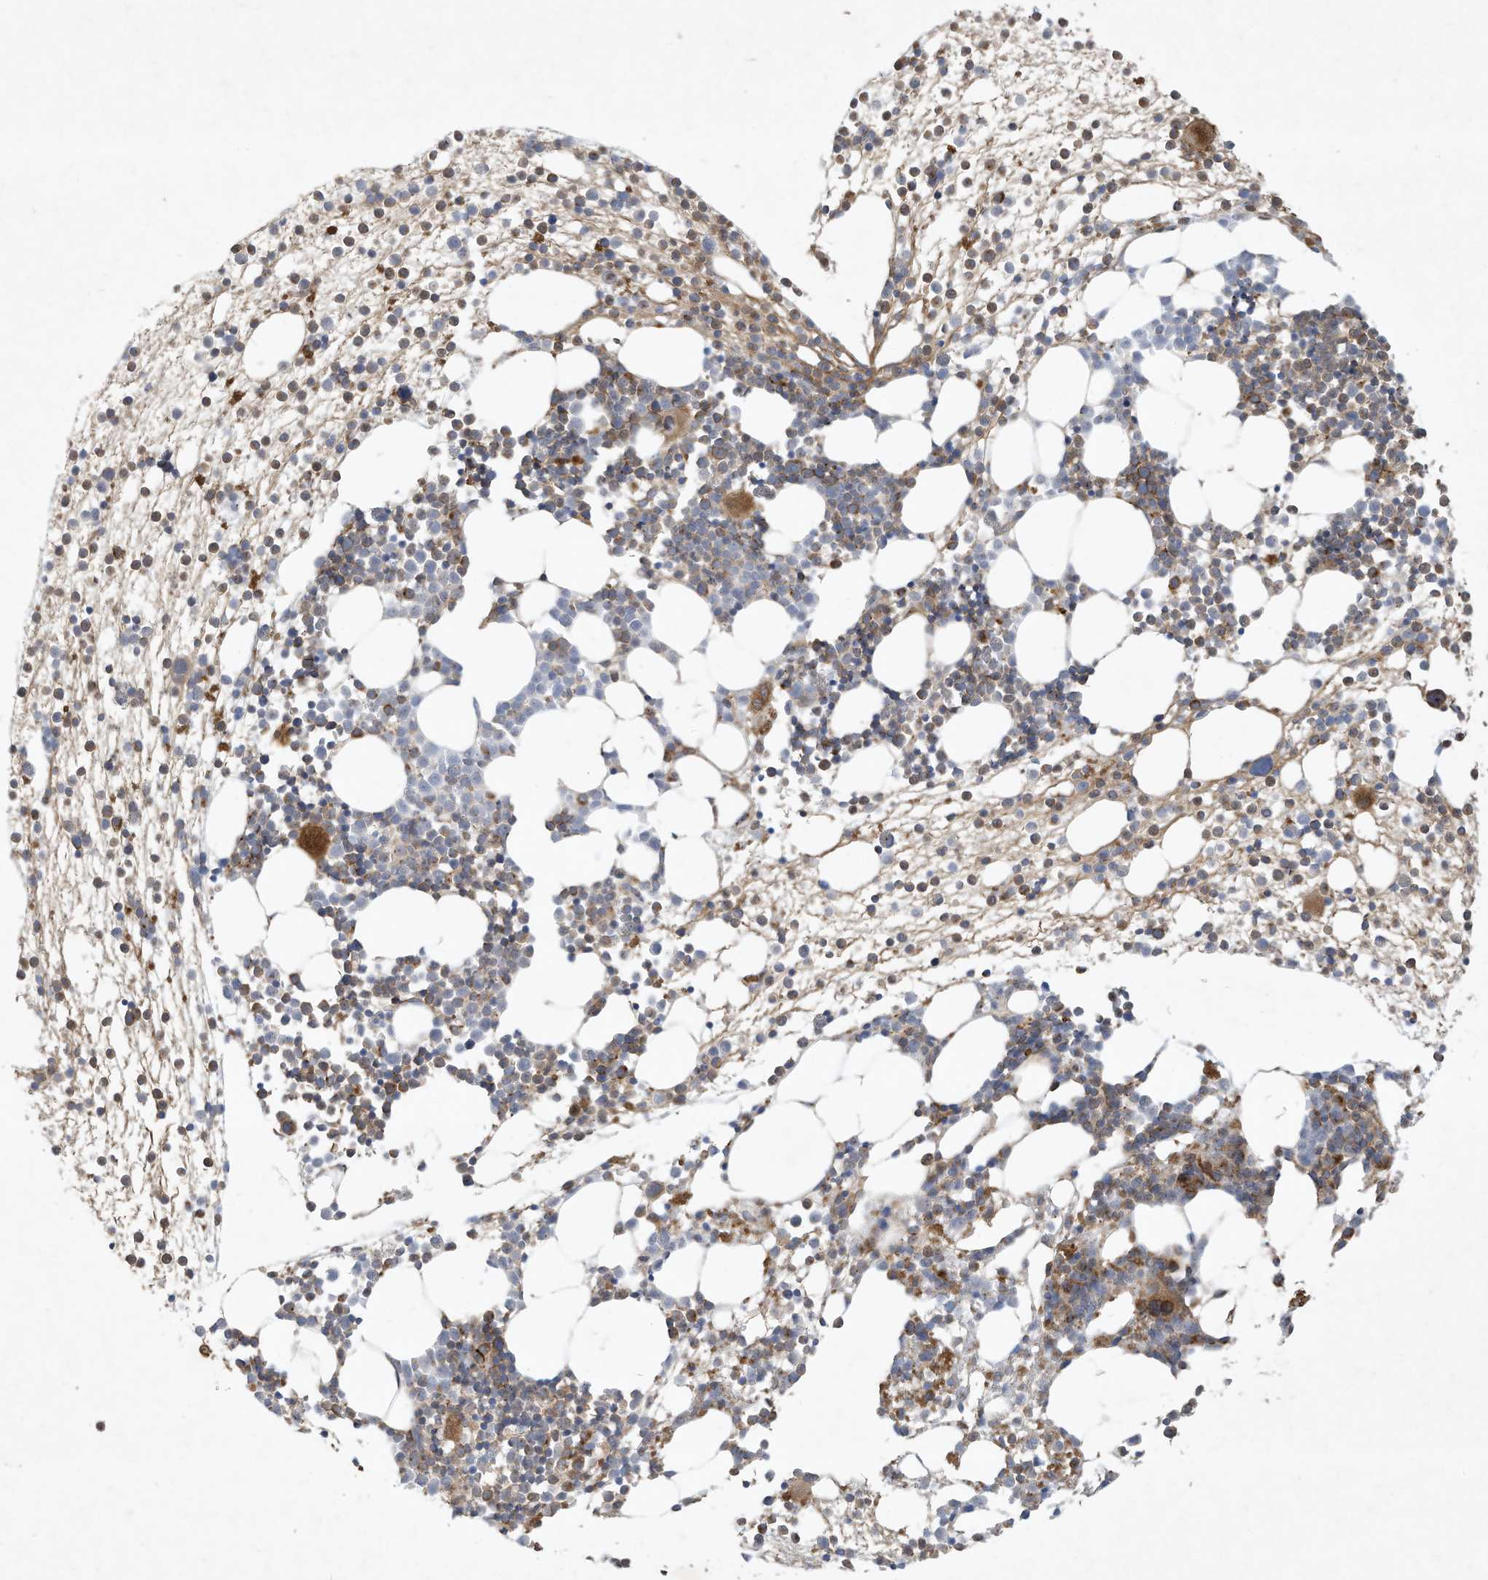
{"staining": {"intensity": "moderate", "quantity": "25%-75%", "location": "cytoplasmic/membranous"}, "tissue": "bone marrow", "cell_type": "Hematopoietic cells", "image_type": "normal", "snomed": [{"axis": "morphology", "description": "Normal tissue, NOS"}, {"axis": "topography", "description": "Bone marrow"}], "caption": "Immunohistochemical staining of benign human bone marrow reveals medium levels of moderate cytoplasmic/membranous expression in about 25%-75% of hematopoietic cells. Nuclei are stained in blue.", "gene": "C2orf74", "patient": {"sex": "male", "age": 54}}